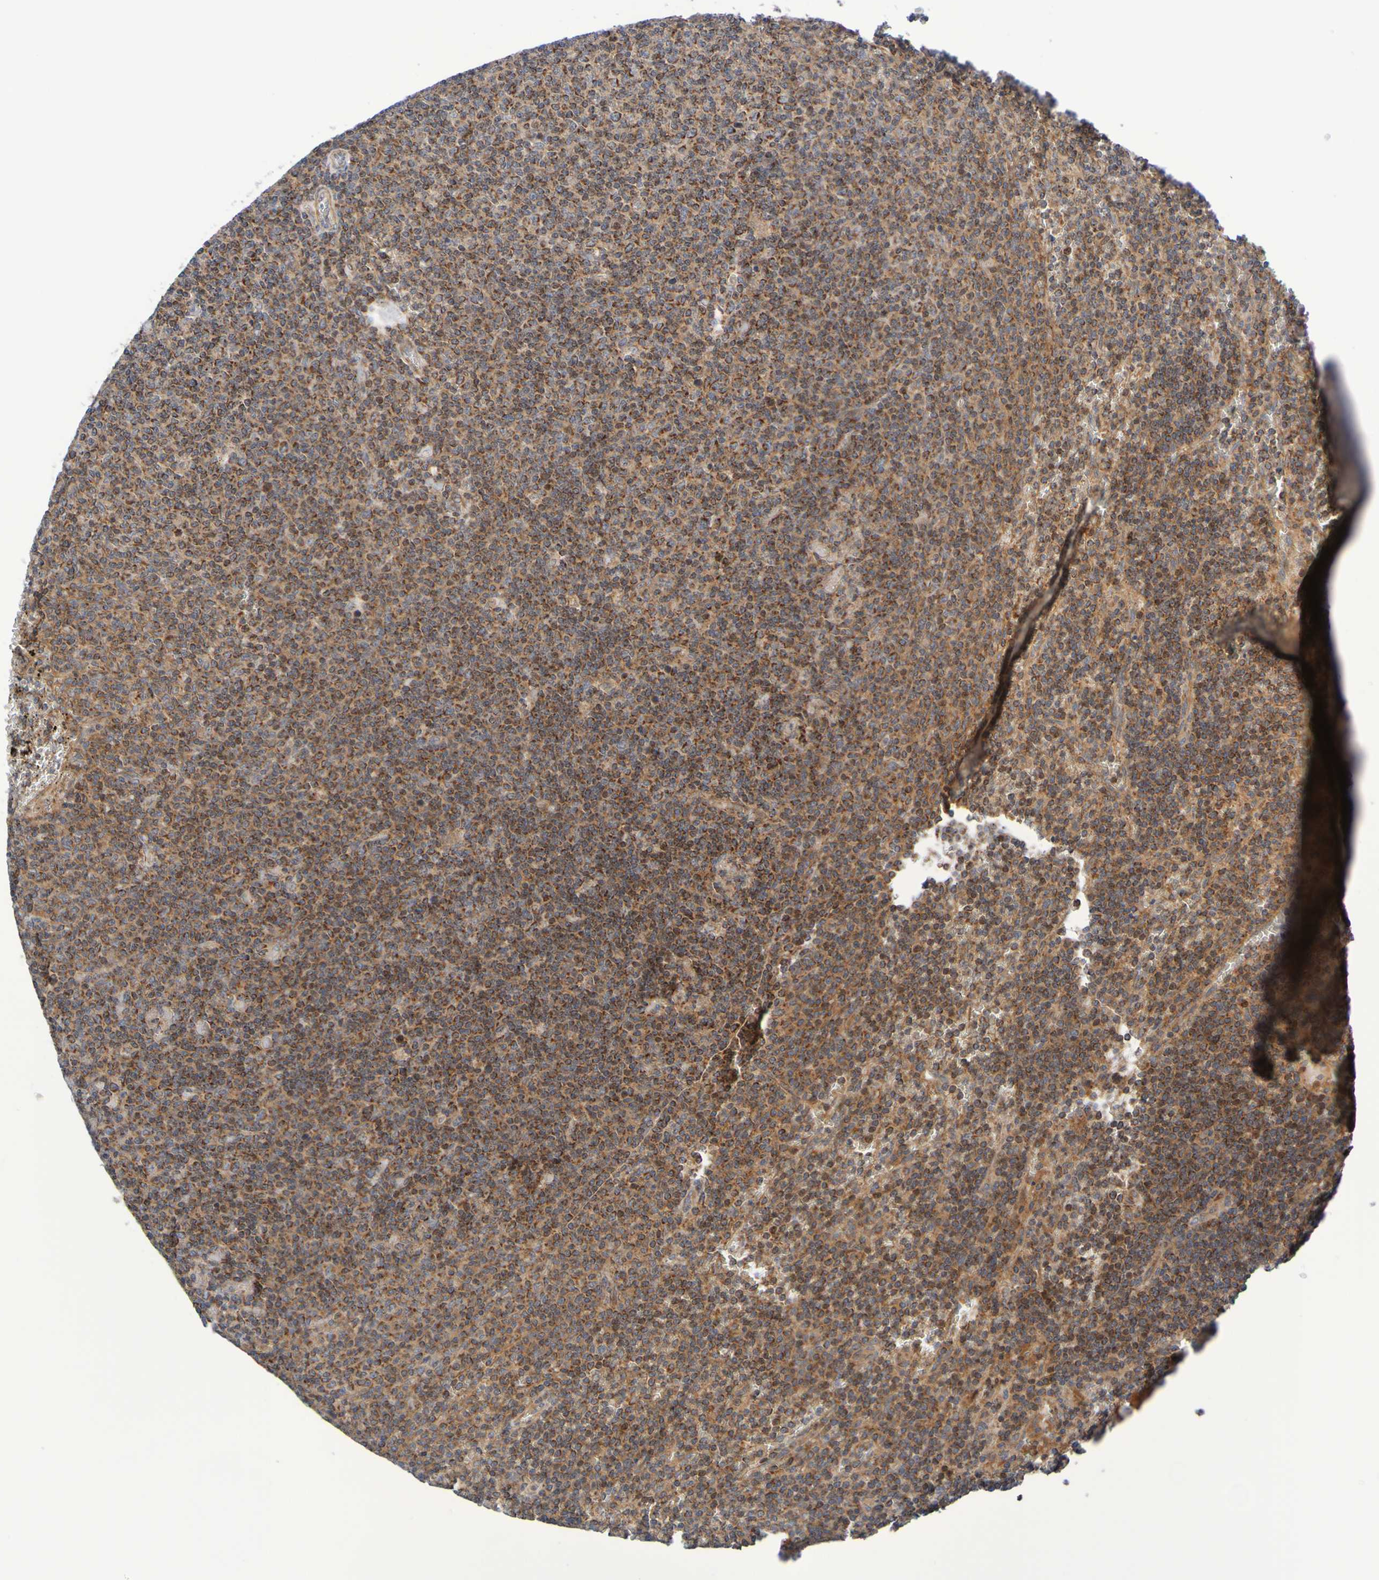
{"staining": {"intensity": "strong", "quantity": ">75%", "location": "cytoplasmic/membranous"}, "tissue": "lymphoma", "cell_type": "Tumor cells", "image_type": "cancer", "snomed": [{"axis": "morphology", "description": "Malignant lymphoma, non-Hodgkin's type, Low grade"}, {"axis": "topography", "description": "Spleen"}], "caption": "Lymphoma was stained to show a protein in brown. There is high levels of strong cytoplasmic/membranous positivity in approximately >75% of tumor cells.", "gene": "CCDC51", "patient": {"sex": "female", "age": 50}}